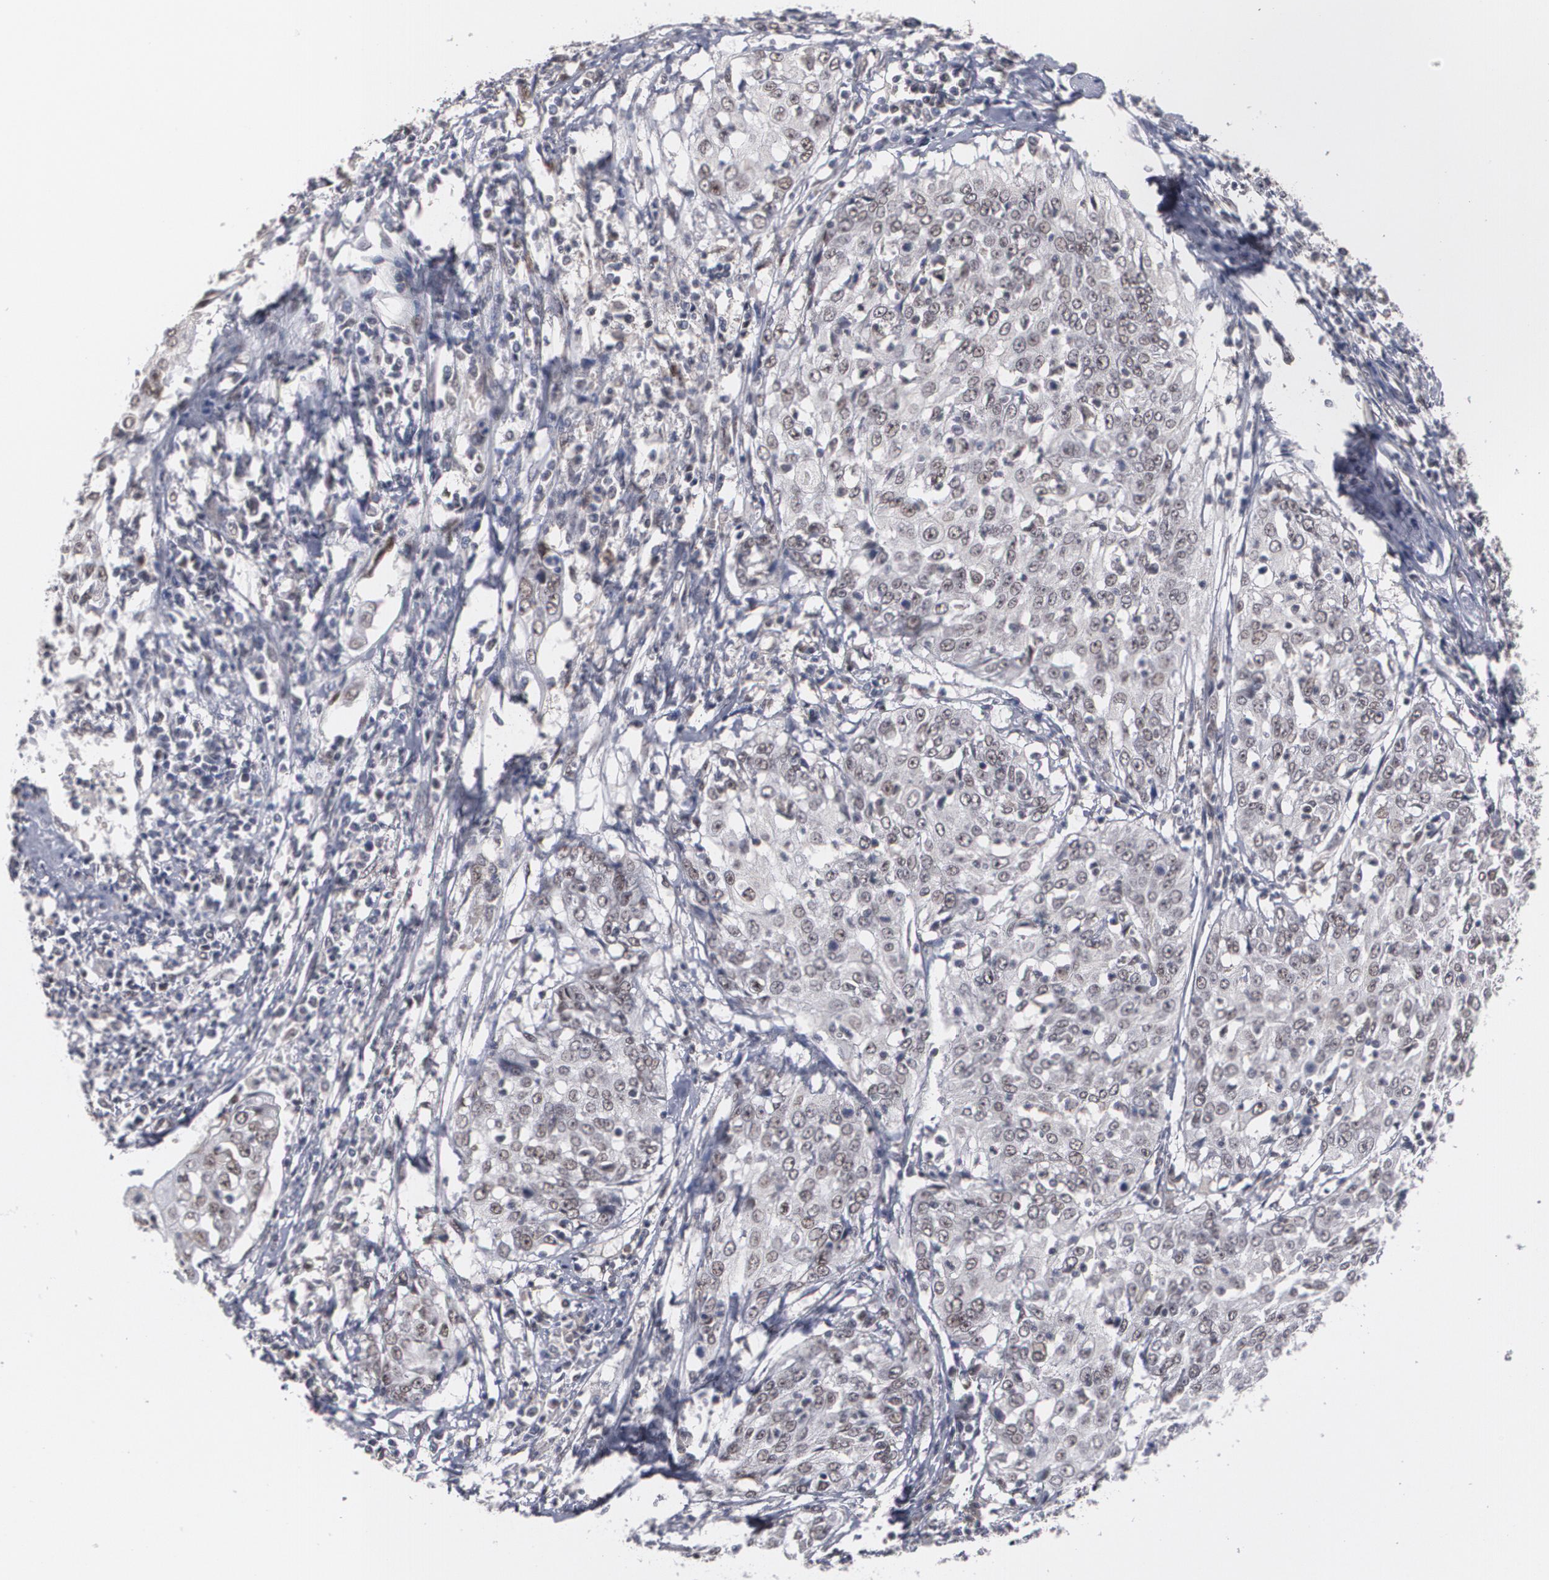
{"staining": {"intensity": "moderate", "quantity": ">75%", "location": "nuclear"}, "tissue": "cervical cancer", "cell_type": "Tumor cells", "image_type": "cancer", "snomed": [{"axis": "morphology", "description": "Squamous cell carcinoma, NOS"}, {"axis": "topography", "description": "Cervix"}], "caption": "A medium amount of moderate nuclear expression is identified in approximately >75% of tumor cells in cervical cancer (squamous cell carcinoma) tissue. Using DAB (brown) and hematoxylin (blue) stains, captured at high magnification using brightfield microscopy.", "gene": "INTS6", "patient": {"sex": "female", "age": 39}}